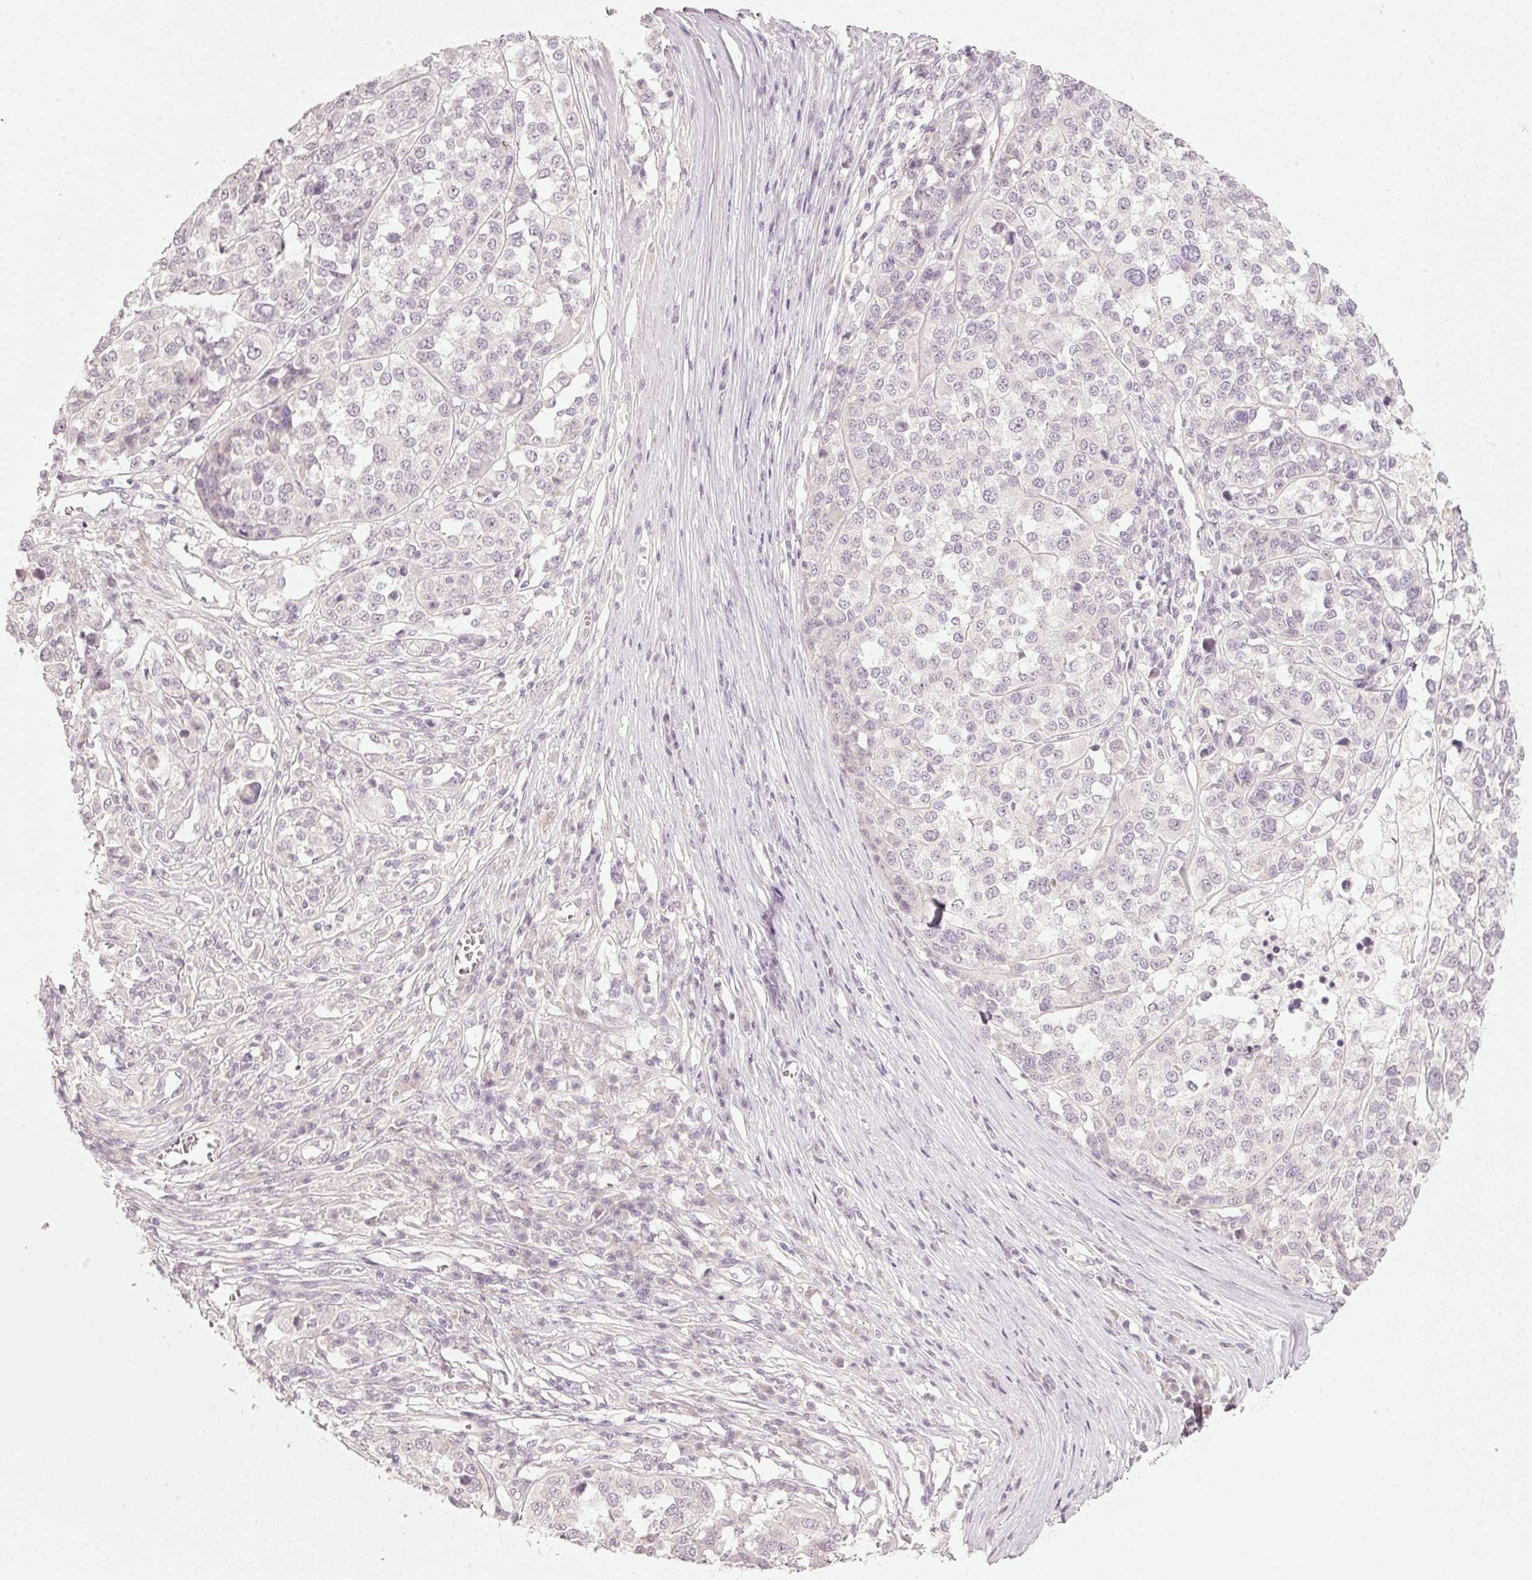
{"staining": {"intensity": "negative", "quantity": "none", "location": "none"}, "tissue": "melanoma", "cell_type": "Tumor cells", "image_type": "cancer", "snomed": [{"axis": "morphology", "description": "Malignant melanoma, Metastatic site"}, {"axis": "topography", "description": "Lymph node"}], "caption": "Malignant melanoma (metastatic site) was stained to show a protein in brown. There is no significant positivity in tumor cells.", "gene": "STEAP1", "patient": {"sex": "male", "age": 44}}